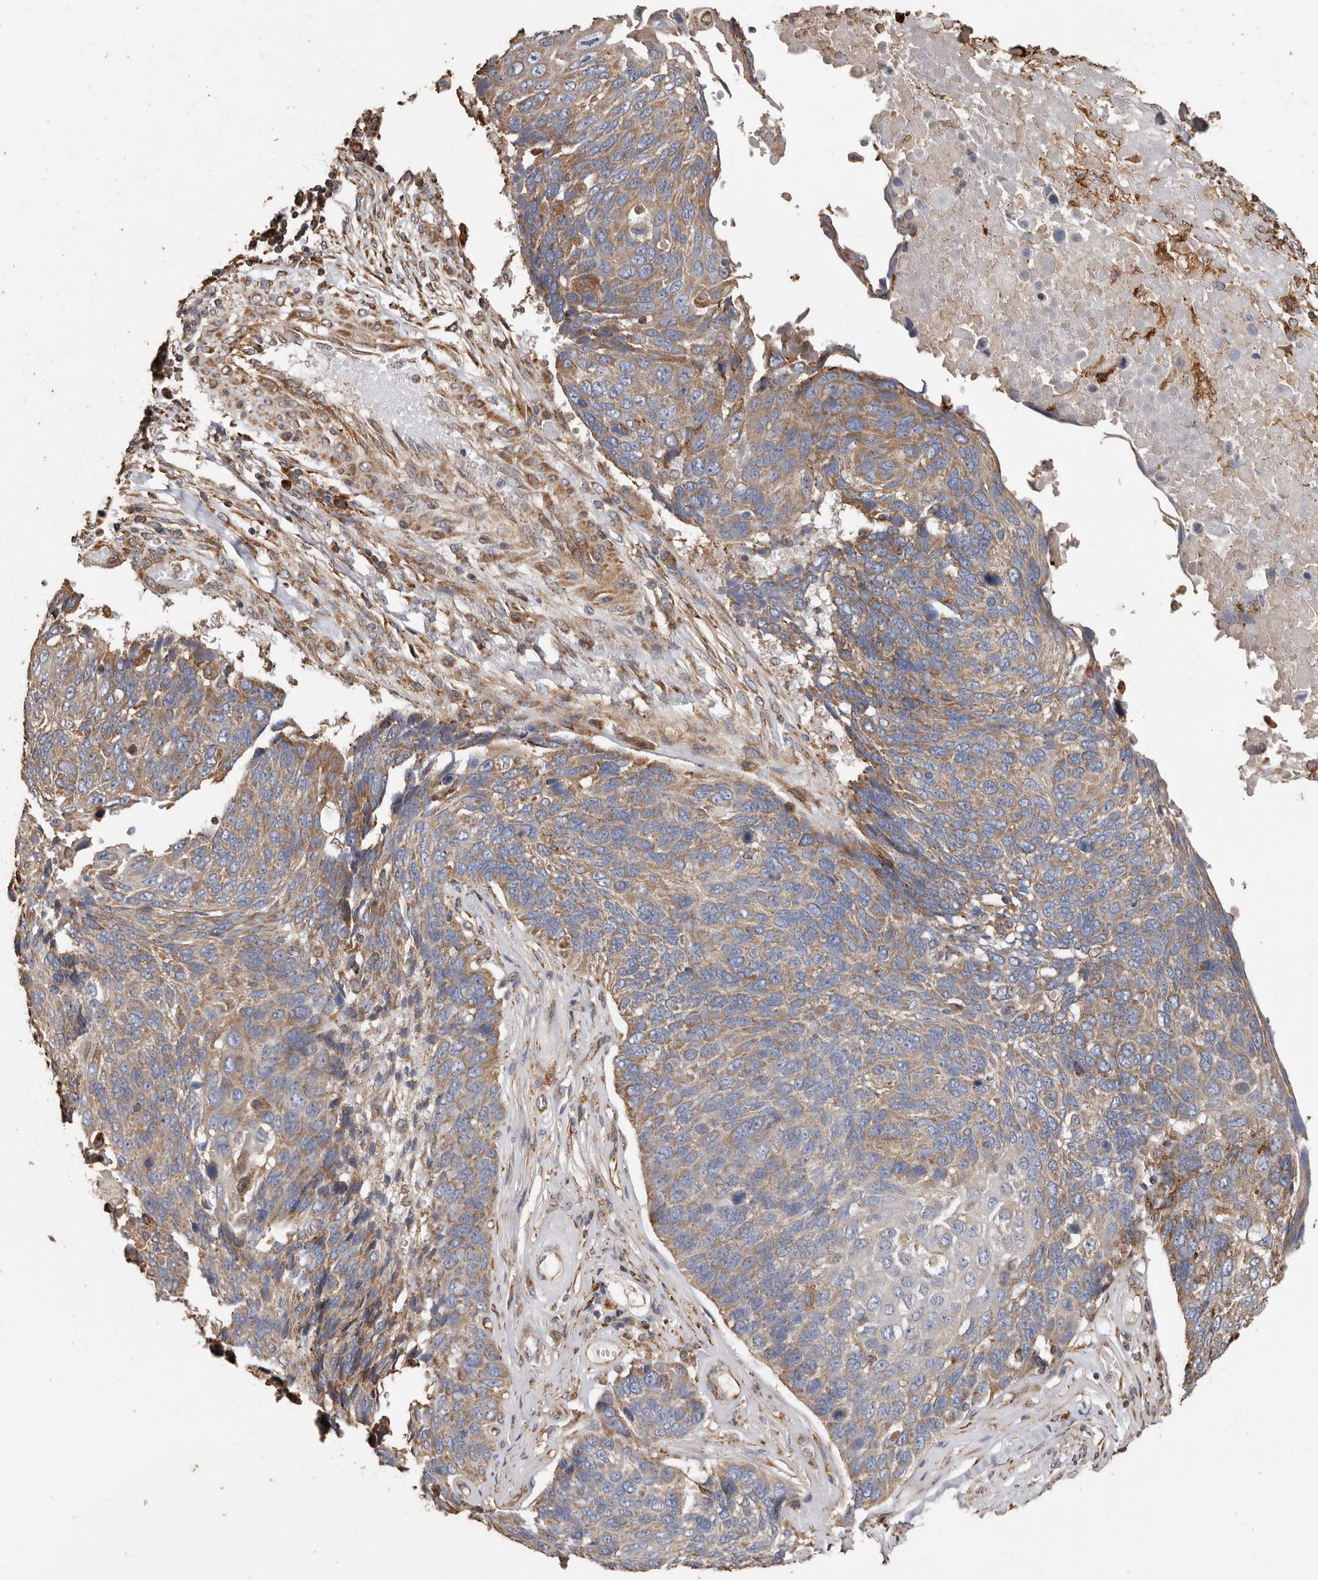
{"staining": {"intensity": "moderate", "quantity": ">75%", "location": "cytoplasmic/membranous"}, "tissue": "lung cancer", "cell_type": "Tumor cells", "image_type": "cancer", "snomed": [{"axis": "morphology", "description": "Squamous cell carcinoma, NOS"}, {"axis": "topography", "description": "Lung"}], "caption": "IHC (DAB (3,3'-diaminobenzidine)) staining of human lung cancer exhibits moderate cytoplasmic/membranous protein positivity in approximately >75% of tumor cells.", "gene": "OSGIN2", "patient": {"sex": "male", "age": 66}}